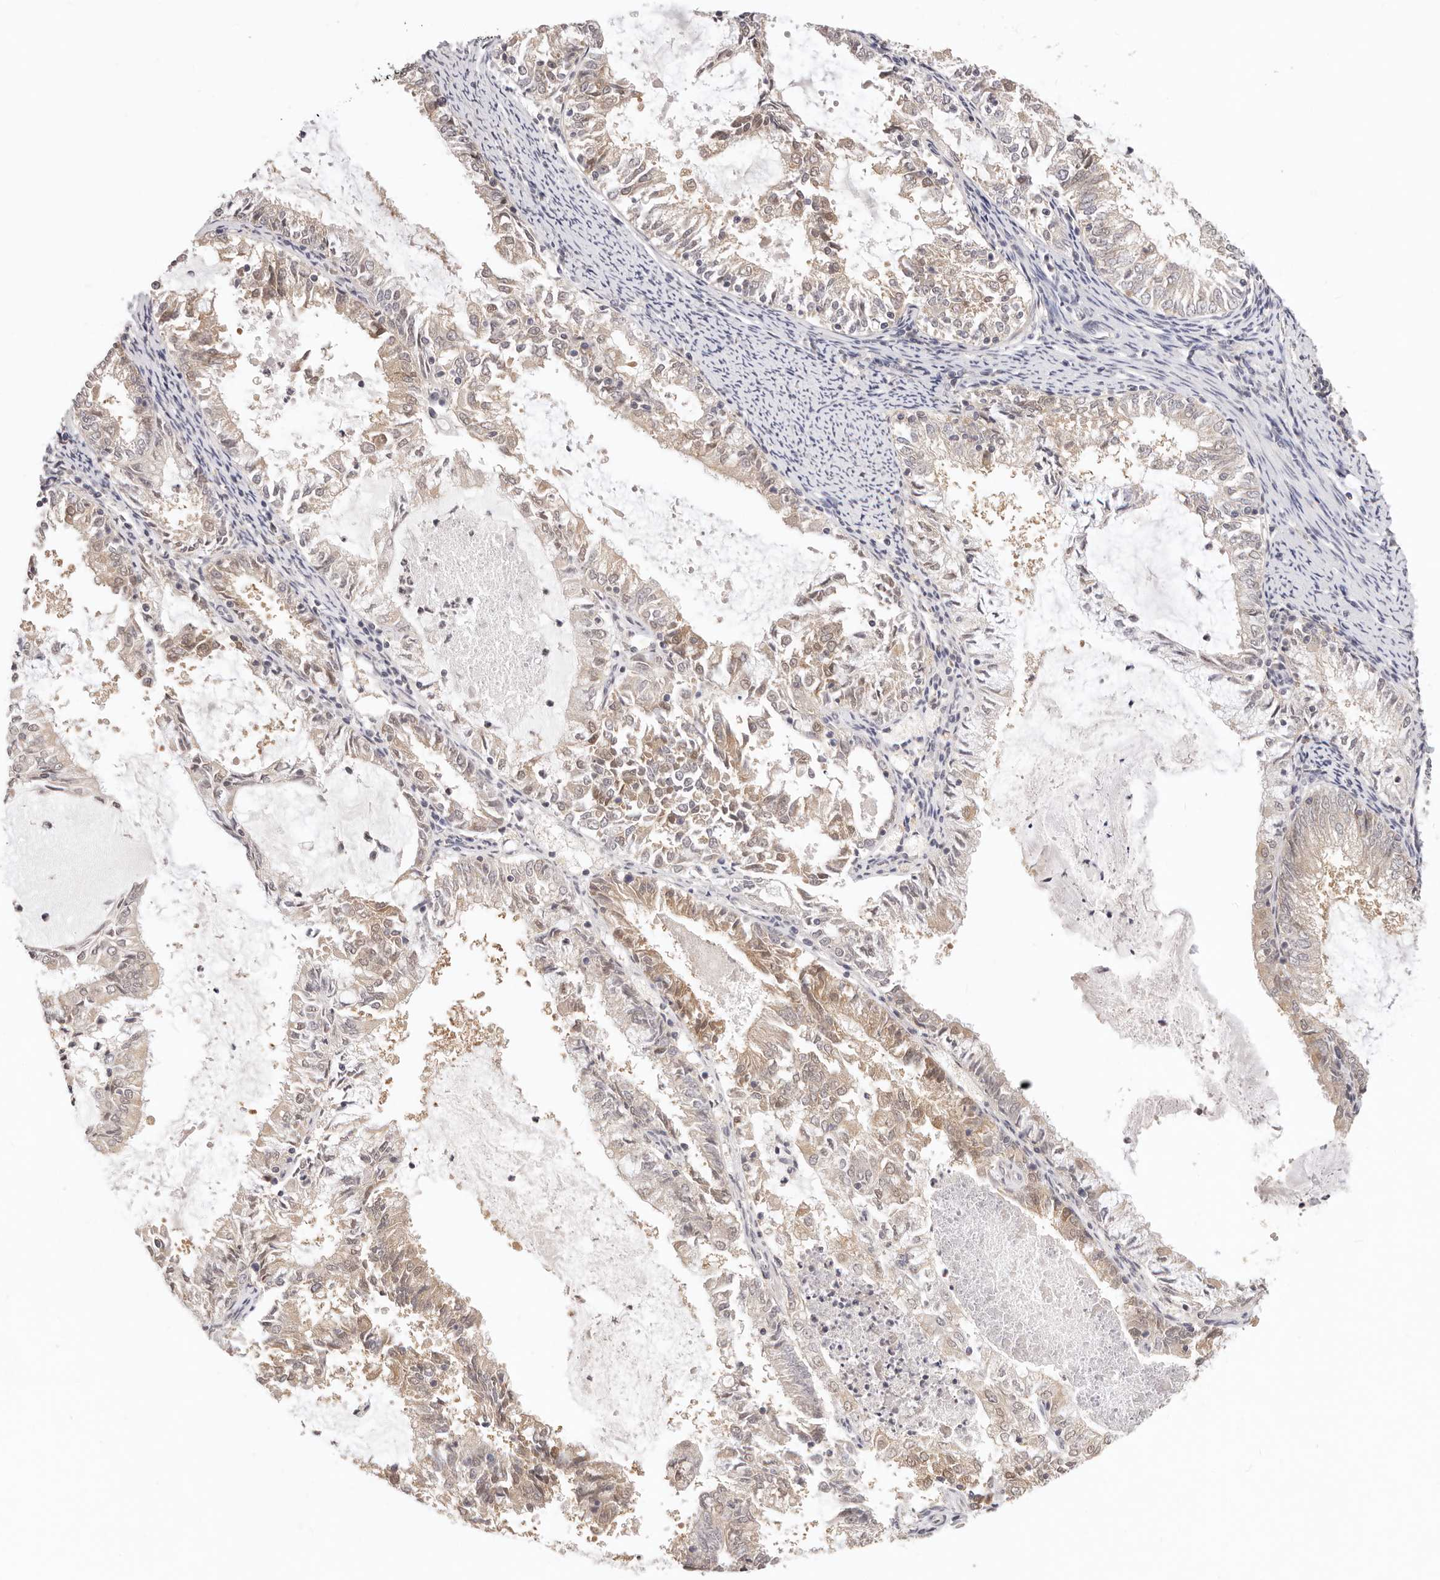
{"staining": {"intensity": "weak", "quantity": "25%-75%", "location": "cytoplasmic/membranous"}, "tissue": "endometrial cancer", "cell_type": "Tumor cells", "image_type": "cancer", "snomed": [{"axis": "morphology", "description": "Adenocarcinoma, NOS"}, {"axis": "topography", "description": "Endometrium"}], "caption": "Protein expression analysis of human adenocarcinoma (endometrial) reveals weak cytoplasmic/membranous positivity in about 25%-75% of tumor cells. The staining was performed using DAB to visualize the protein expression in brown, while the nuclei were stained in blue with hematoxylin (Magnification: 20x).", "gene": "GGPS1", "patient": {"sex": "female", "age": 57}}